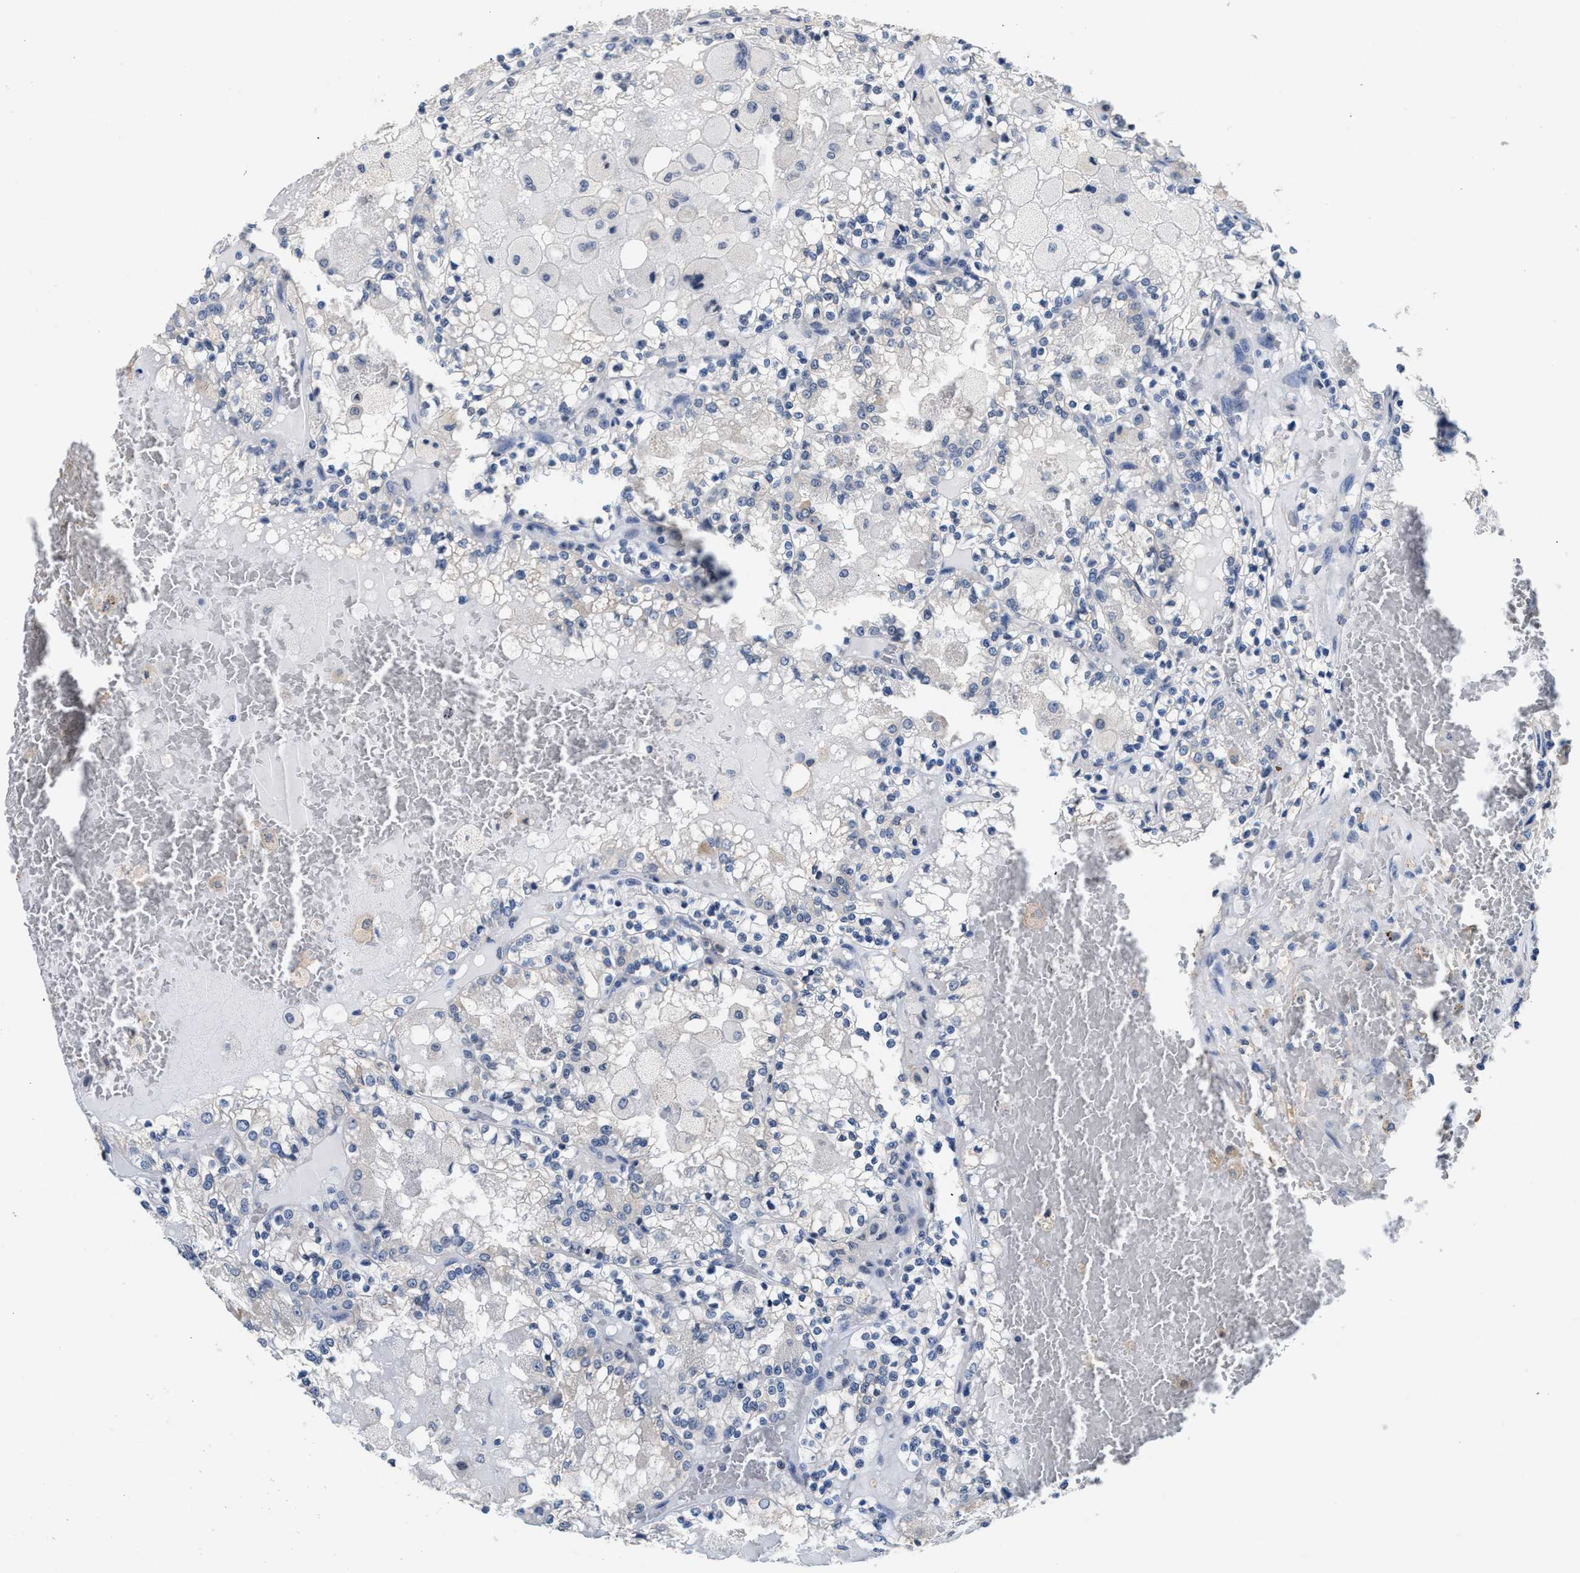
{"staining": {"intensity": "negative", "quantity": "none", "location": "none"}, "tissue": "renal cancer", "cell_type": "Tumor cells", "image_type": "cancer", "snomed": [{"axis": "morphology", "description": "Adenocarcinoma, NOS"}, {"axis": "topography", "description": "Kidney"}], "caption": "Immunohistochemistry (IHC) histopathology image of neoplastic tissue: adenocarcinoma (renal) stained with DAB (3,3'-diaminobenzidine) demonstrates no significant protein expression in tumor cells.", "gene": "MYH3", "patient": {"sex": "female", "age": 56}}